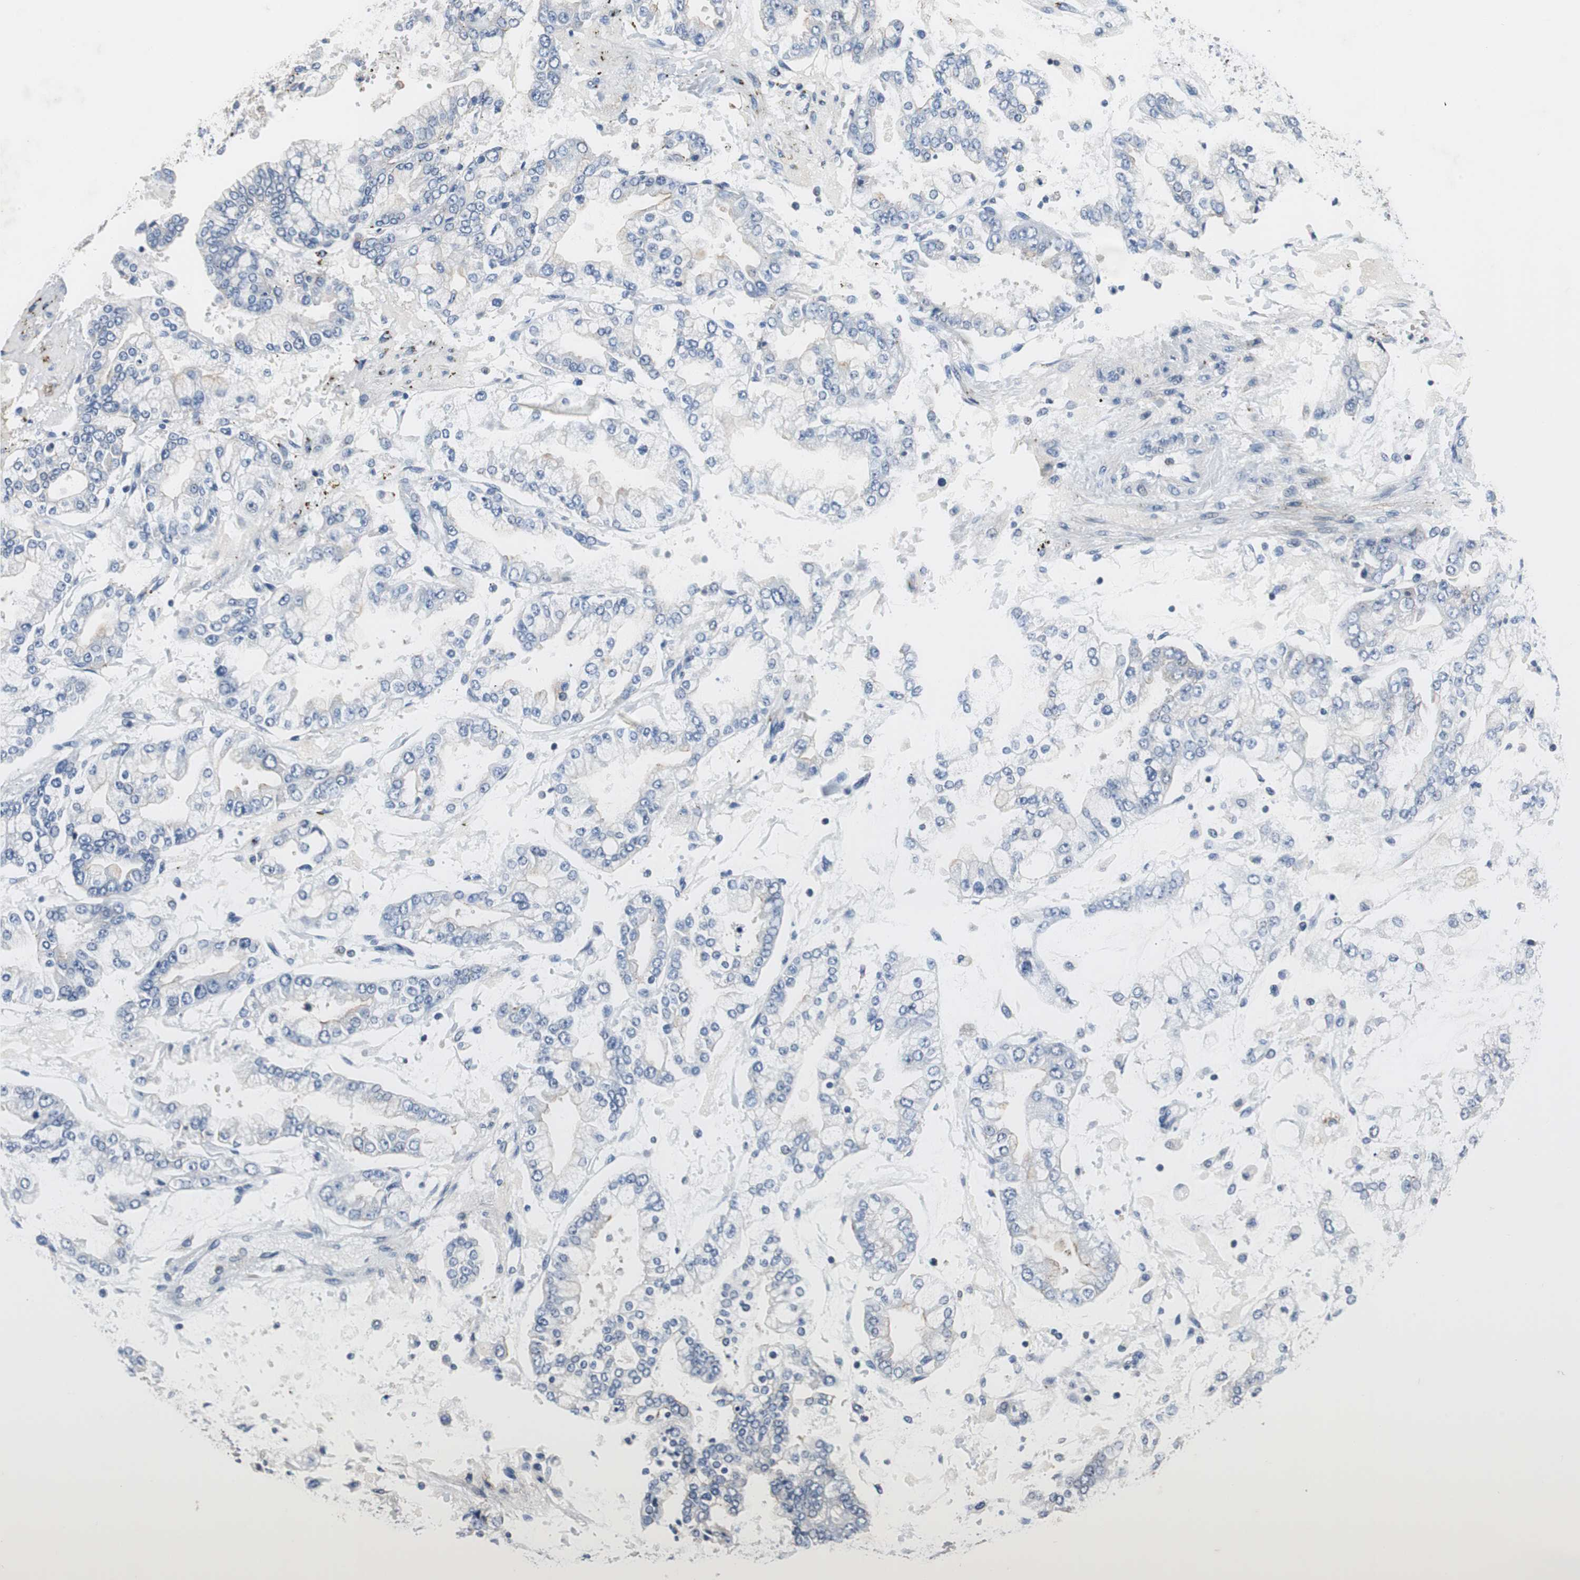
{"staining": {"intensity": "negative", "quantity": "none", "location": "none"}, "tissue": "stomach cancer", "cell_type": "Tumor cells", "image_type": "cancer", "snomed": [{"axis": "morphology", "description": "Adenocarcinoma, NOS"}, {"axis": "topography", "description": "Stomach"}], "caption": "Immunohistochemistry (IHC) photomicrograph of neoplastic tissue: adenocarcinoma (stomach) stained with DAB reveals no significant protein positivity in tumor cells.", "gene": "PRKCA", "patient": {"sex": "male", "age": 76}}